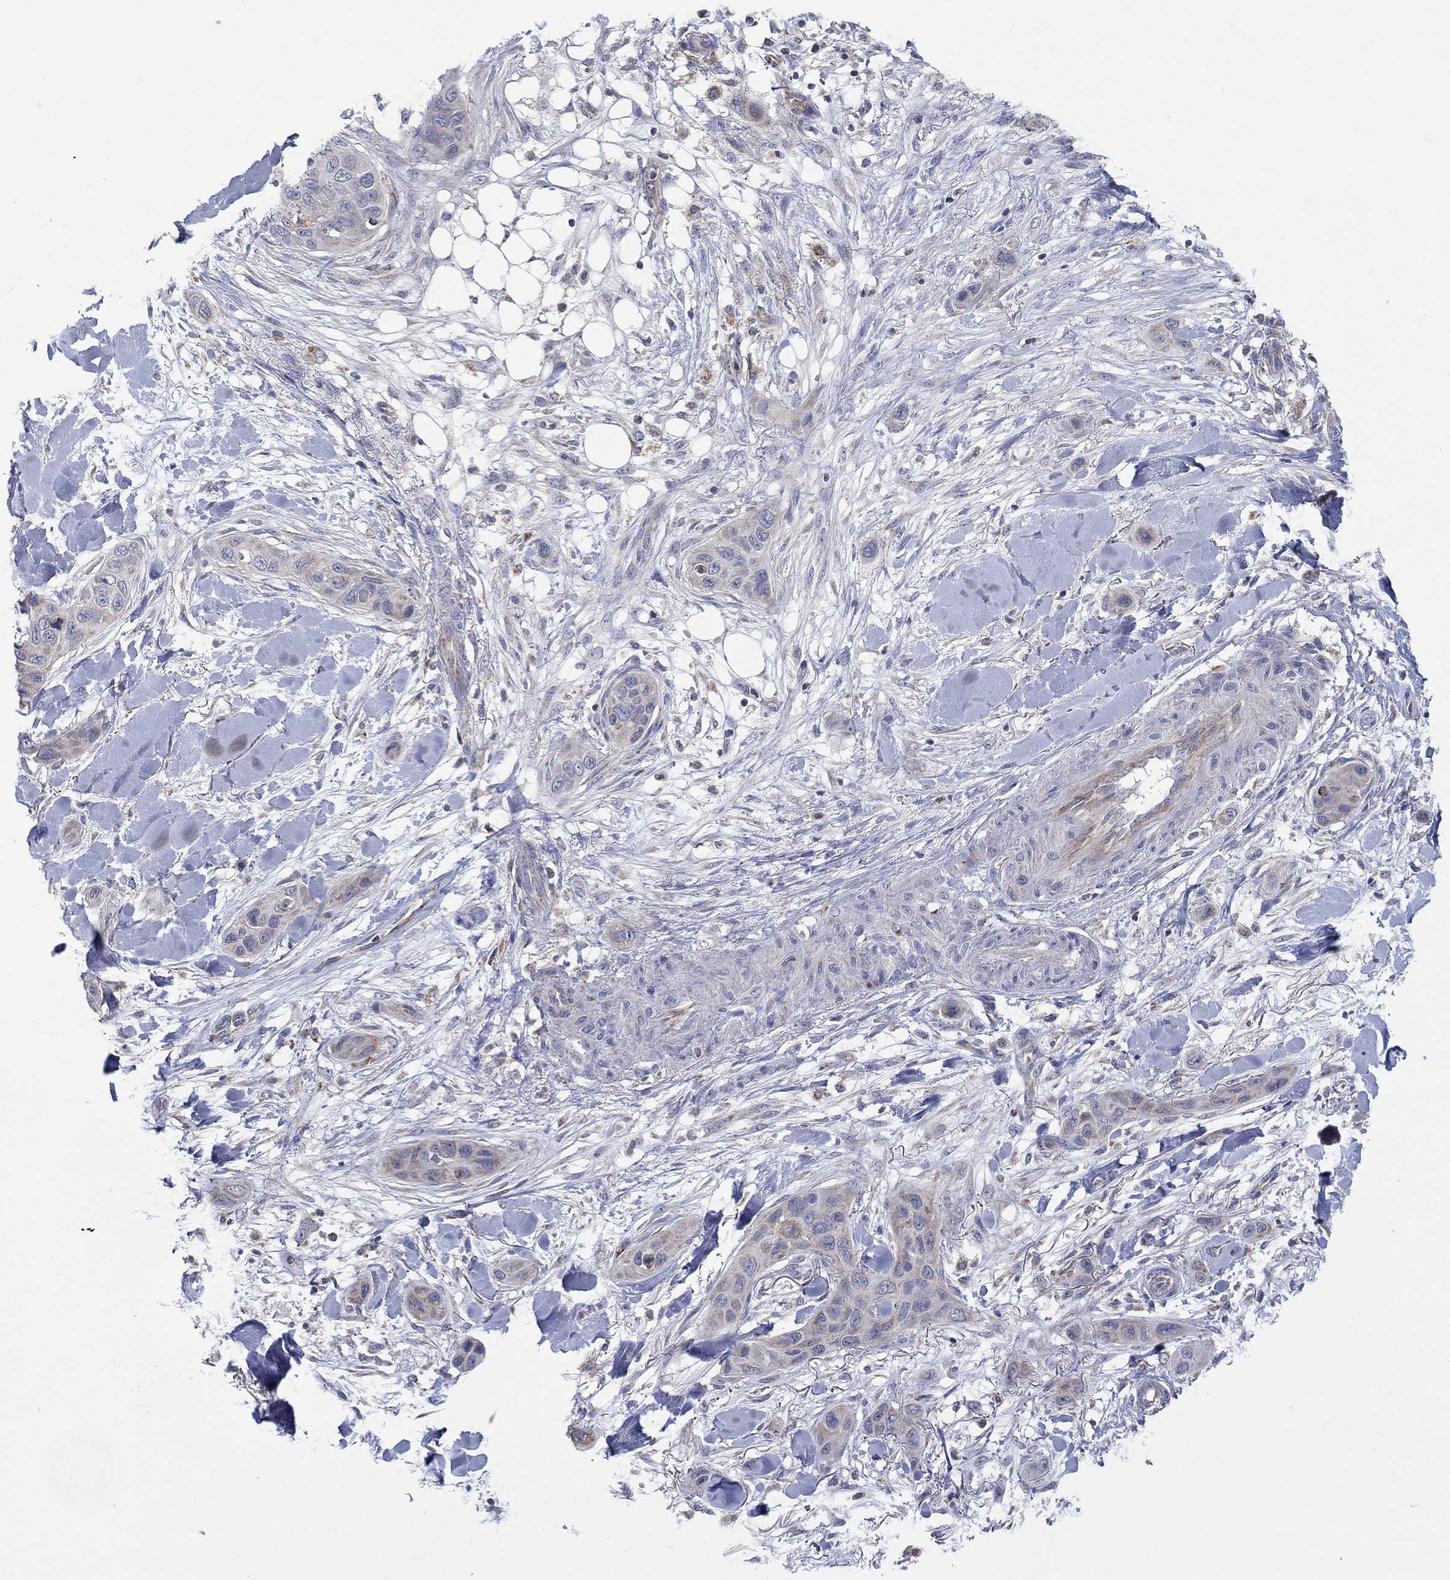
{"staining": {"intensity": "weak", "quantity": "<25%", "location": "cytoplasmic/membranous"}, "tissue": "skin cancer", "cell_type": "Tumor cells", "image_type": "cancer", "snomed": [{"axis": "morphology", "description": "Squamous cell carcinoma, NOS"}, {"axis": "topography", "description": "Skin"}], "caption": "IHC image of human squamous cell carcinoma (skin) stained for a protein (brown), which demonstrates no expression in tumor cells.", "gene": "HPS5", "patient": {"sex": "male", "age": 78}}